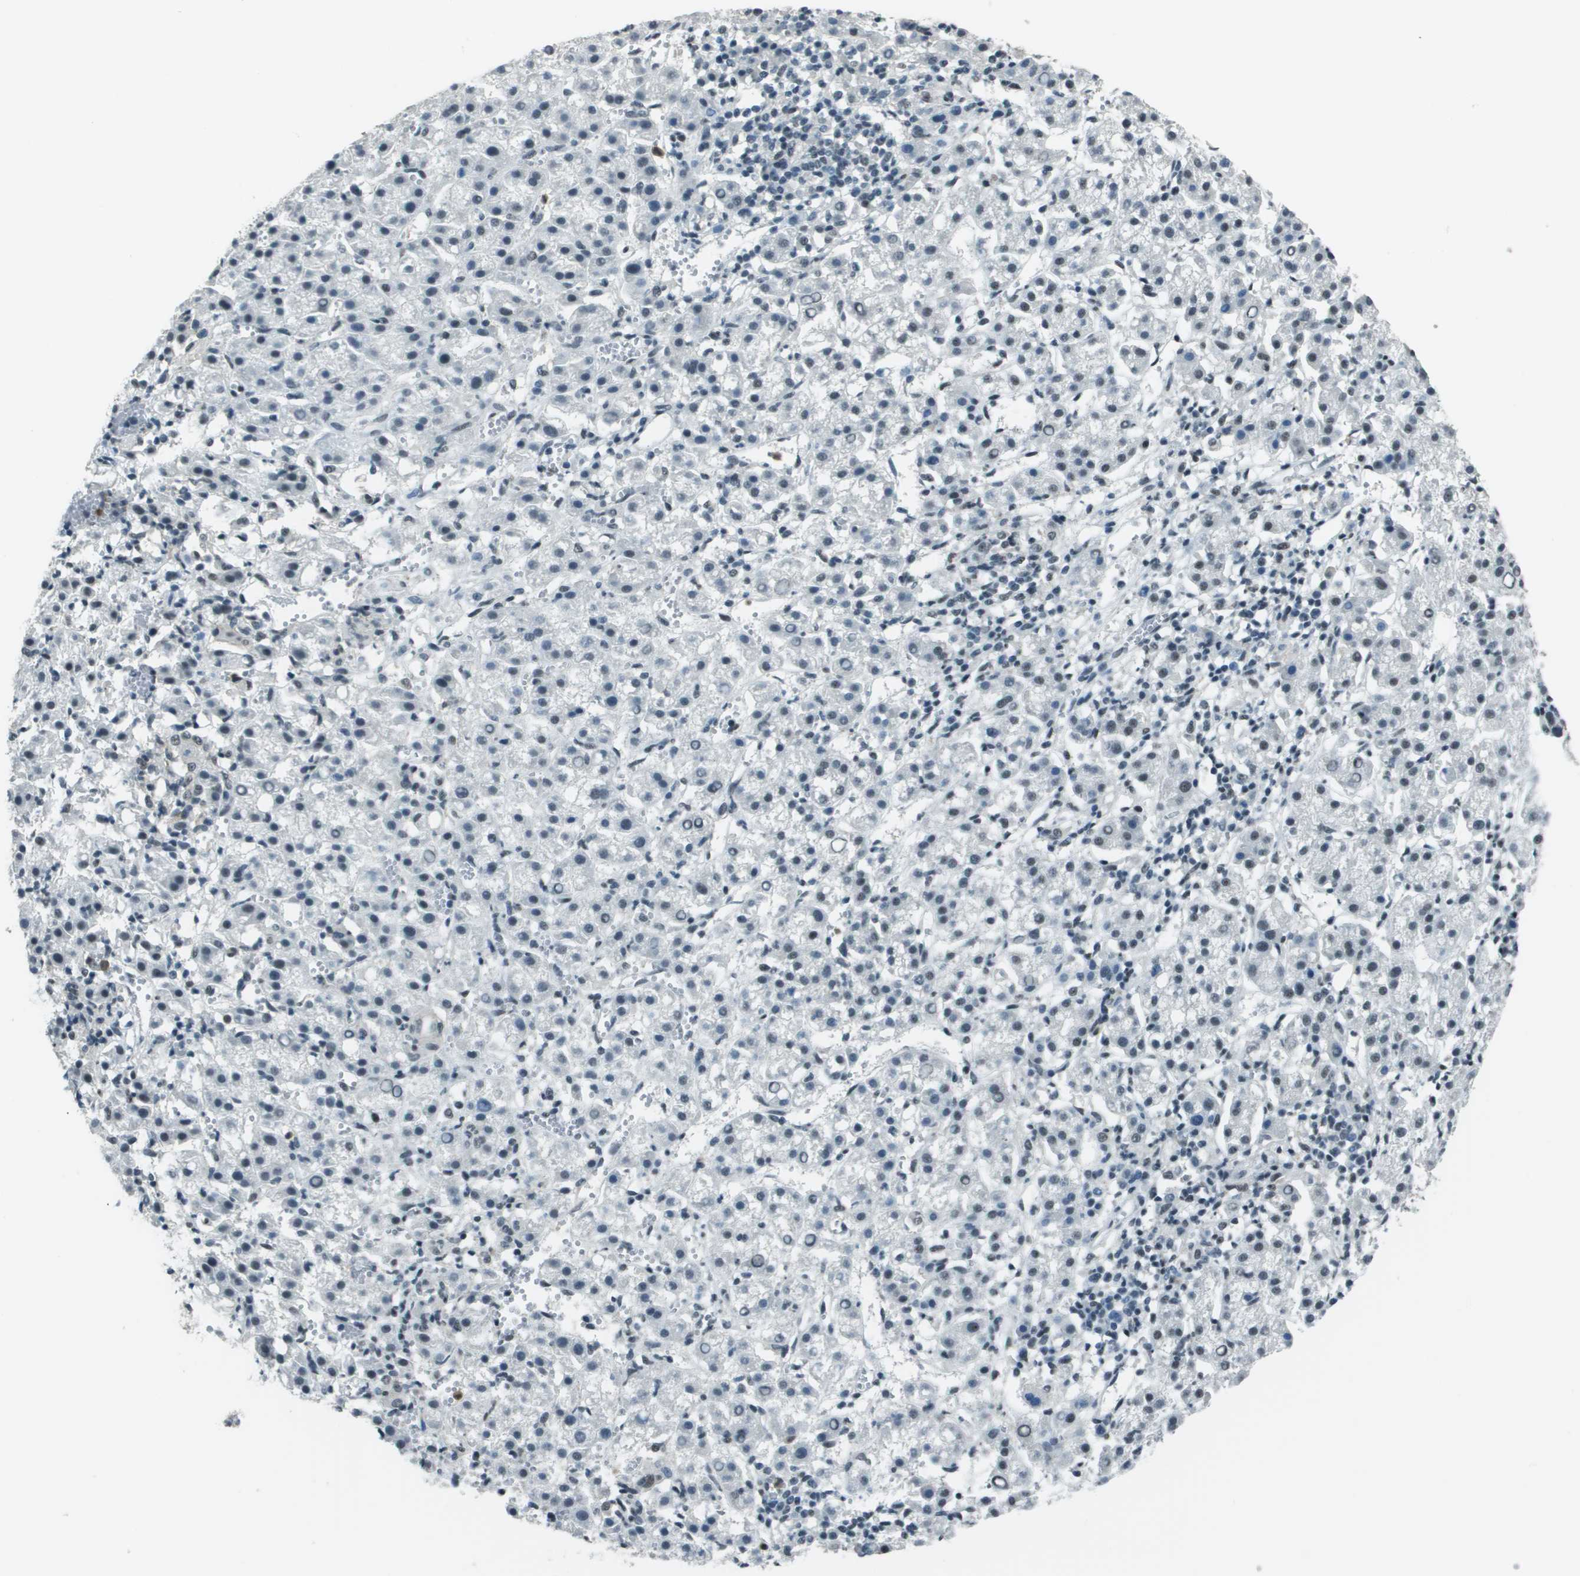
{"staining": {"intensity": "weak", "quantity": "<25%", "location": "nuclear"}, "tissue": "liver cancer", "cell_type": "Tumor cells", "image_type": "cancer", "snomed": [{"axis": "morphology", "description": "Carcinoma, Hepatocellular, NOS"}, {"axis": "topography", "description": "Liver"}], "caption": "A high-resolution image shows IHC staining of hepatocellular carcinoma (liver), which displays no significant expression in tumor cells. Brightfield microscopy of immunohistochemistry stained with DAB (3,3'-diaminobenzidine) (brown) and hematoxylin (blue), captured at high magnification.", "gene": "DEPDC1", "patient": {"sex": "female", "age": 58}}